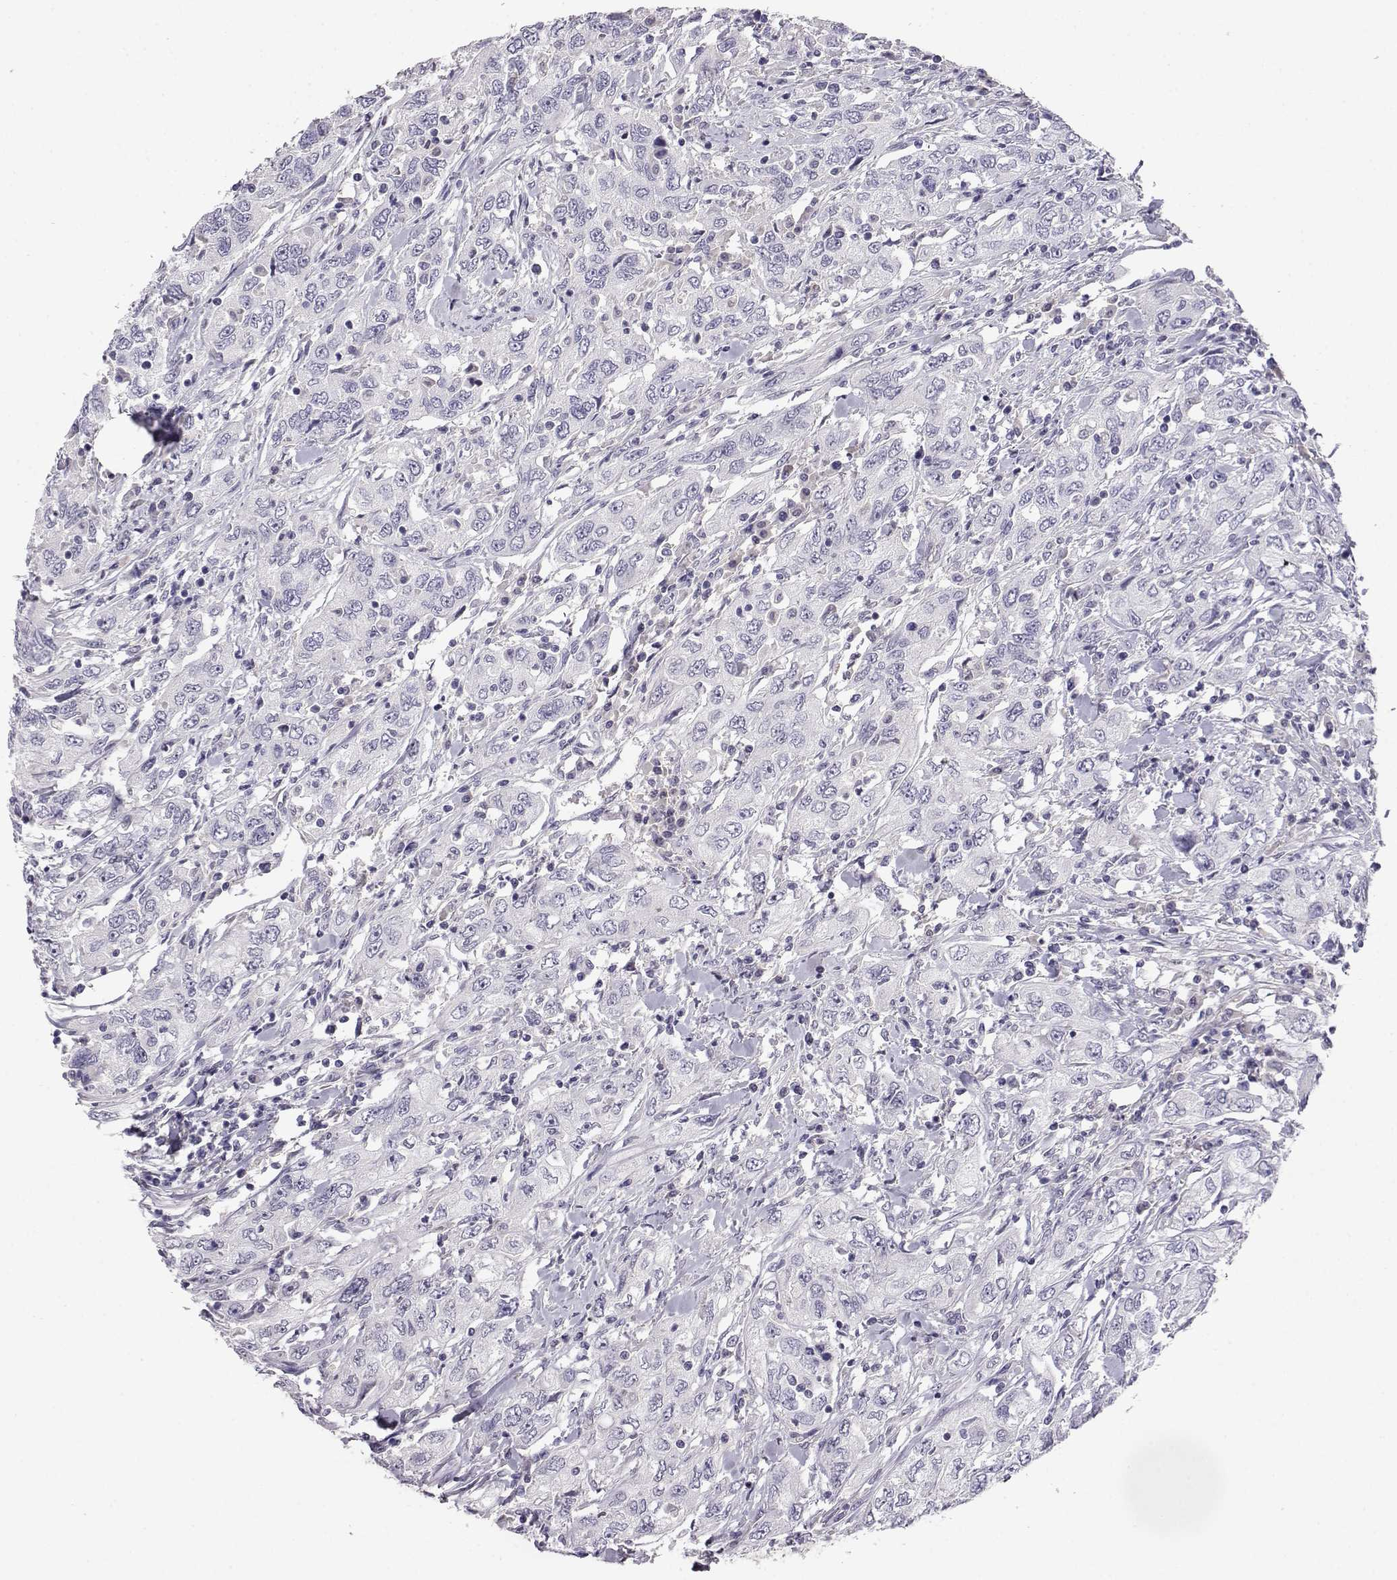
{"staining": {"intensity": "negative", "quantity": "none", "location": "none"}, "tissue": "urothelial cancer", "cell_type": "Tumor cells", "image_type": "cancer", "snomed": [{"axis": "morphology", "description": "Urothelial carcinoma, High grade"}, {"axis": "topography", "description": "Urinary bladder"}], "caption": "High power microscopy histopathology image of an IHC image of urothelial cancer, revealing no significant positivity in tumor cells.", "gene": "AKR1B1", "patient": {"sex": "male", "age": 76}}